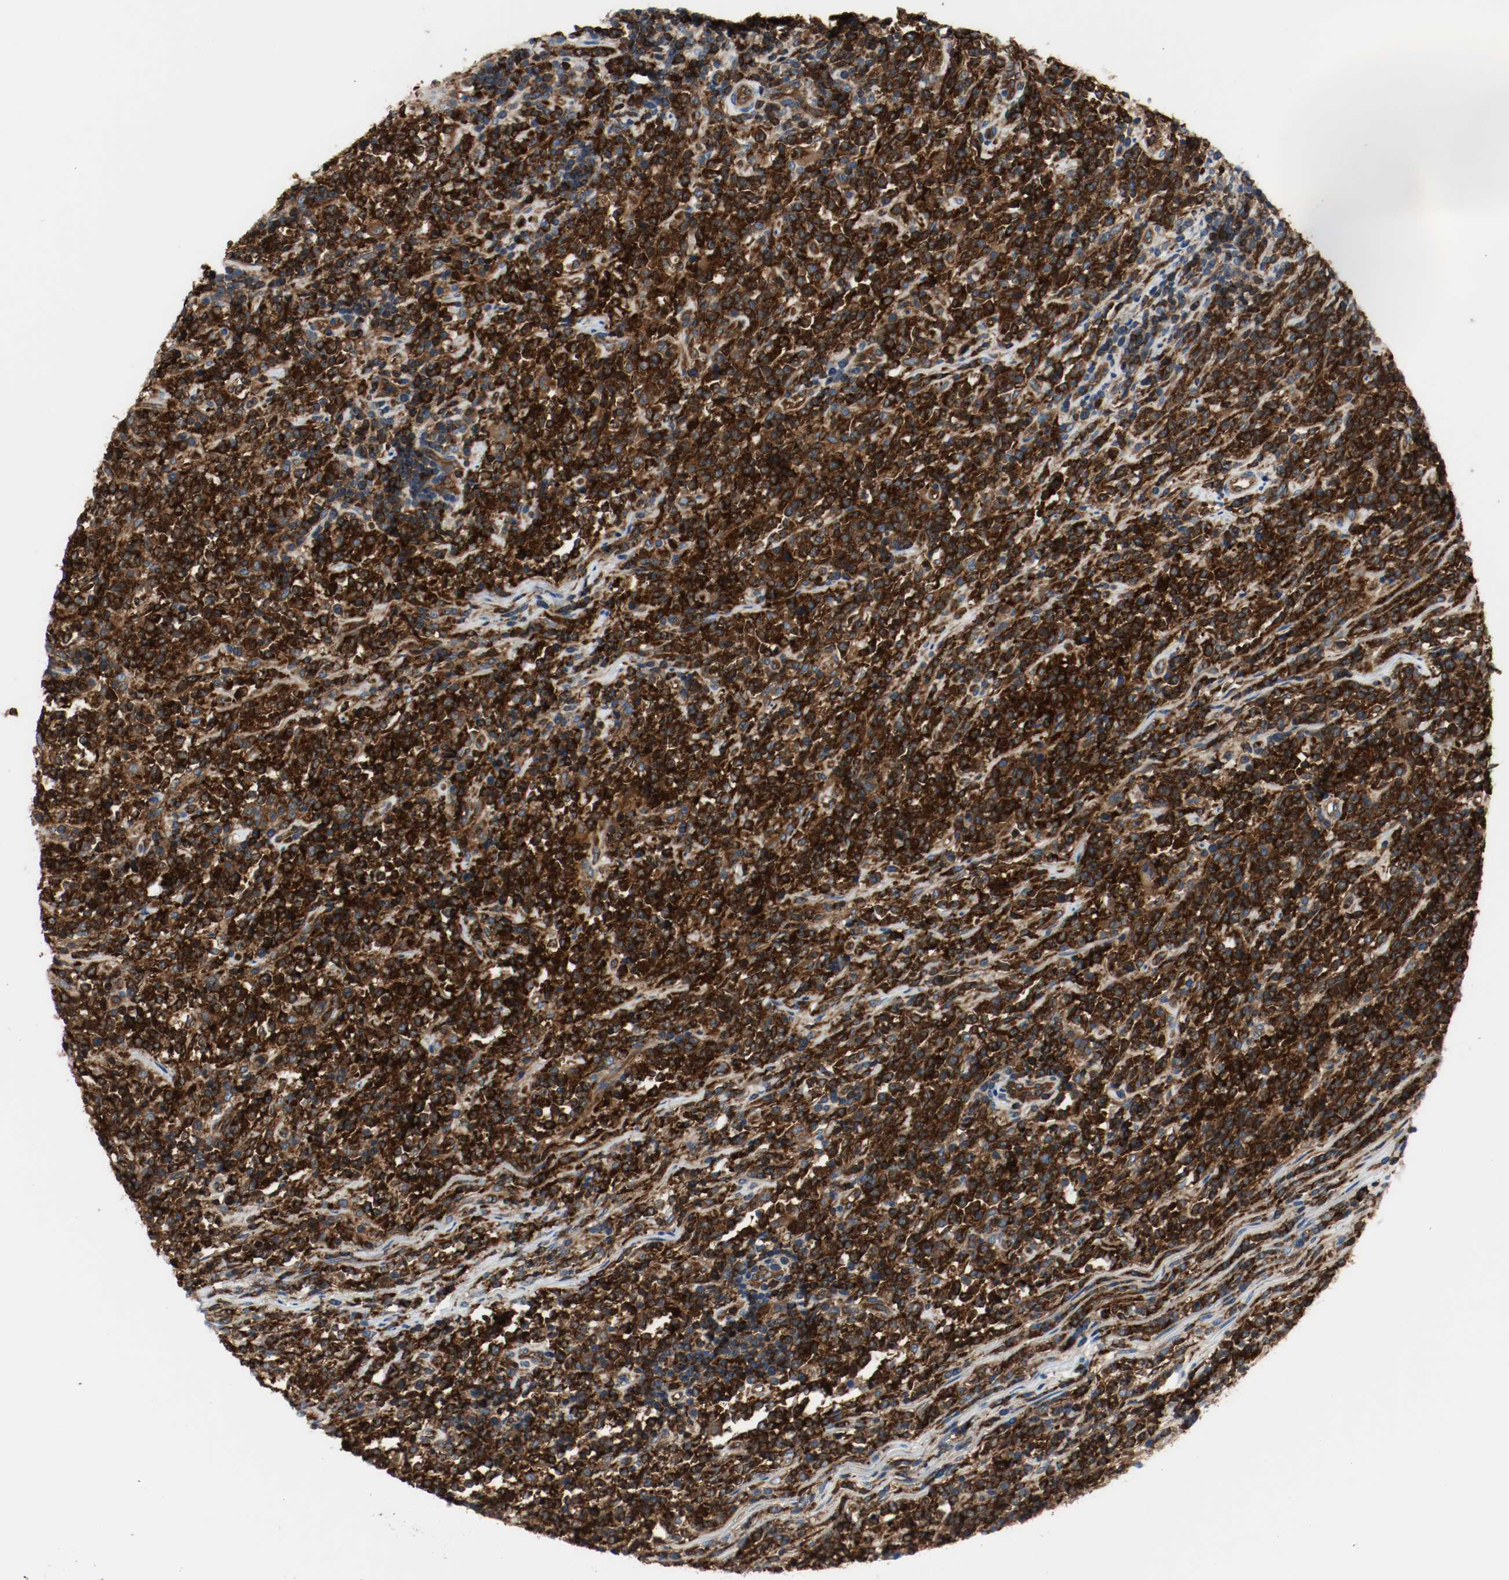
{"staining": {"intensity": "strong", "quantity": ">75%", "location": "cytoplasmic/membranous"}, "tissue": "lymphoma", "cell_type": "Tumor cells", "image_type": "cancer", "snomed": [{"axis": "morphology", "description": "Malignant lymphoma, non-Hodgkin's type, High grade"}, {"axis": "topography", "description": "Soft tissue"}], "caption": "This is a micrograph of immunohistochemistry (IHC) staining of lymphoma, which shows strong staining in the cytoplasmic/membranous of tumor cells.", "gene": "PLCG1", "patient": {"sex": "male", "age": 18}}